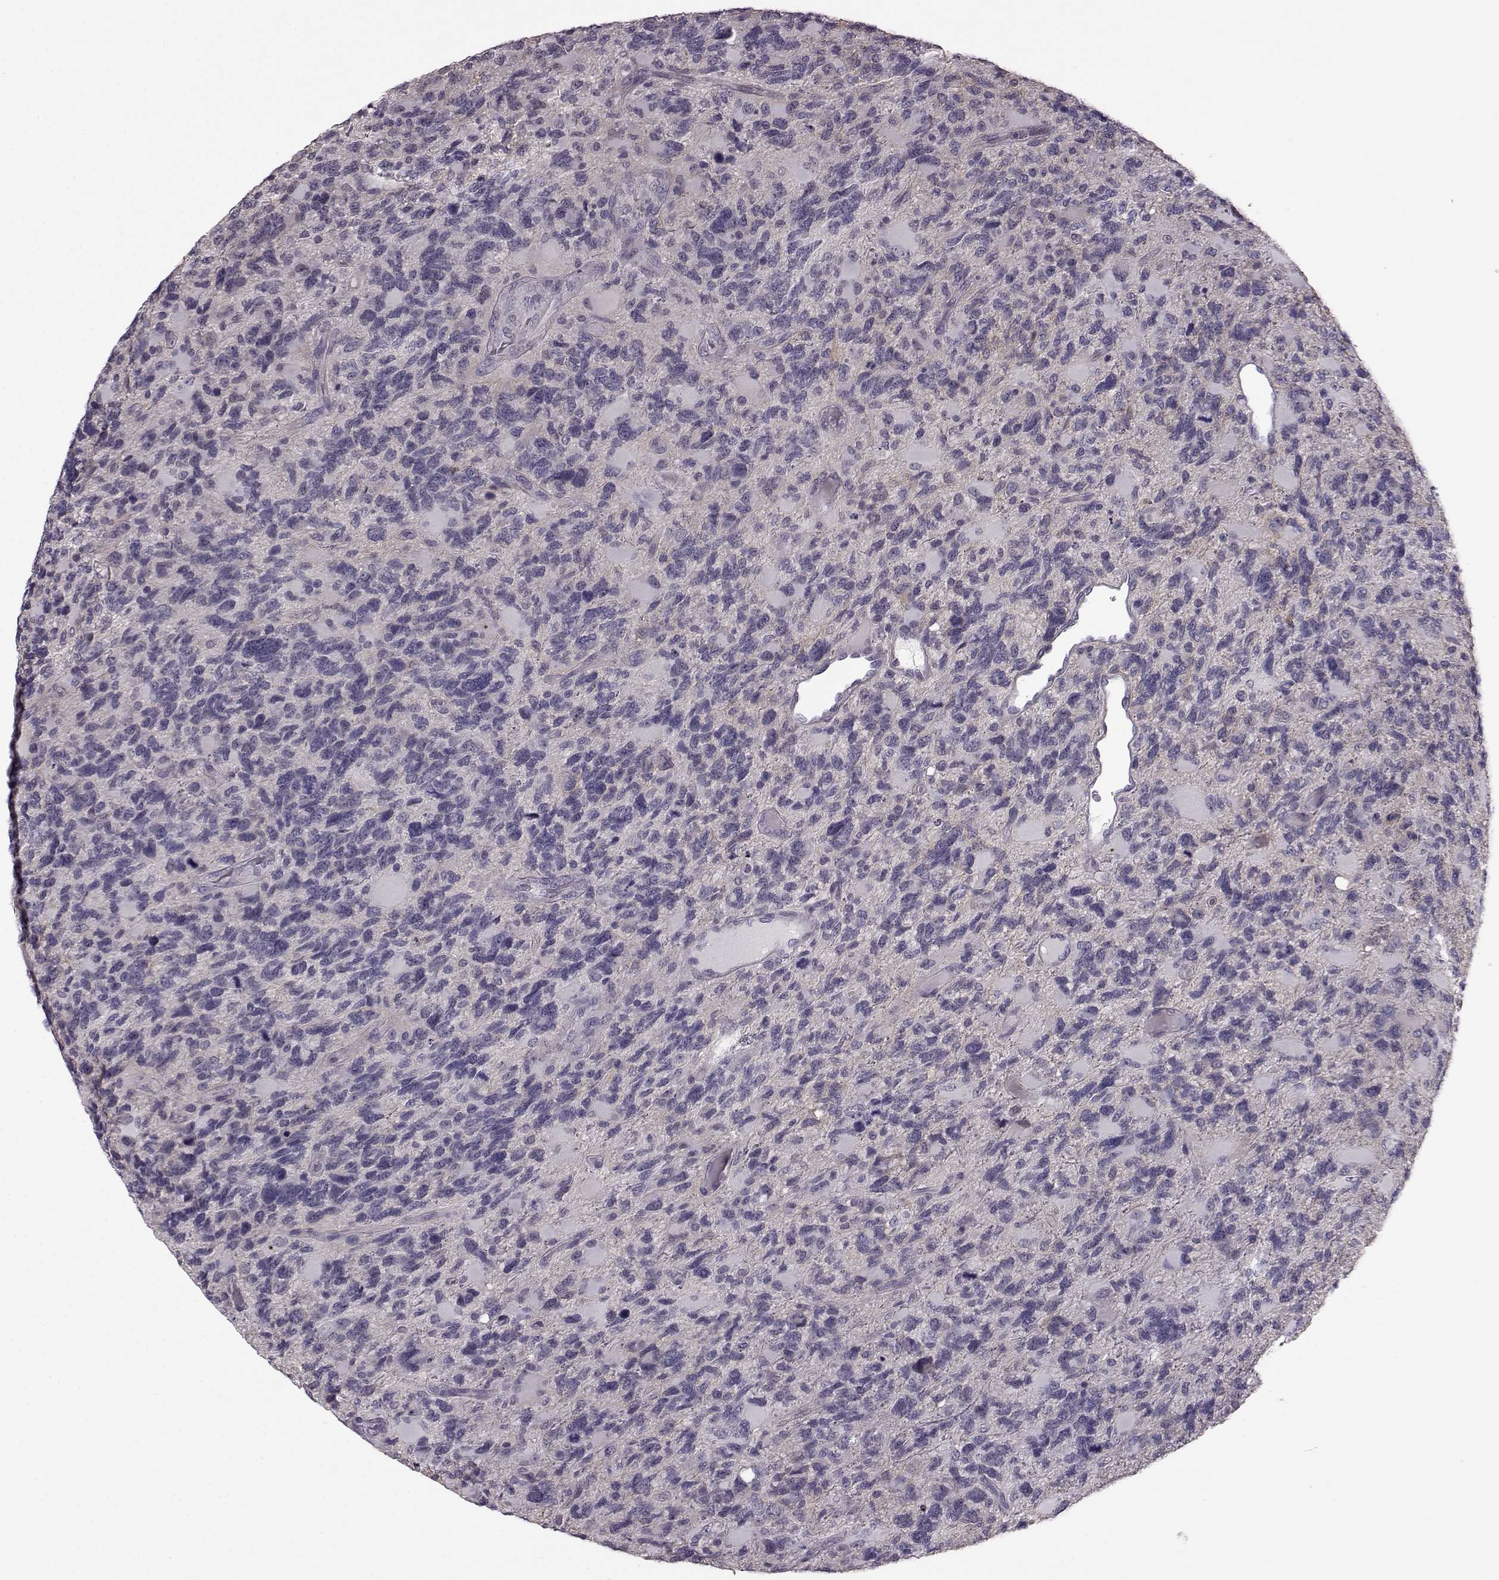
{"staining": {"intensity": "negative", "quantity": "none", "location": "none"}, "tissue": "glioma", "cell_type": "Tumor cells", "image_type": "cancer", "snomed": [{"axis": "morphology", "description": "Glioma, malignant, High grade"}, {"axis": "topography", "description": "Brain"}], "caption": "Immunohistochemistry of malignant glioma (high-grade) reveals no expression in tumor cells. Nuclei are stained in blue.", "gene": "SLCO3A1", "patient": {"sex": "female", "age": 71}}